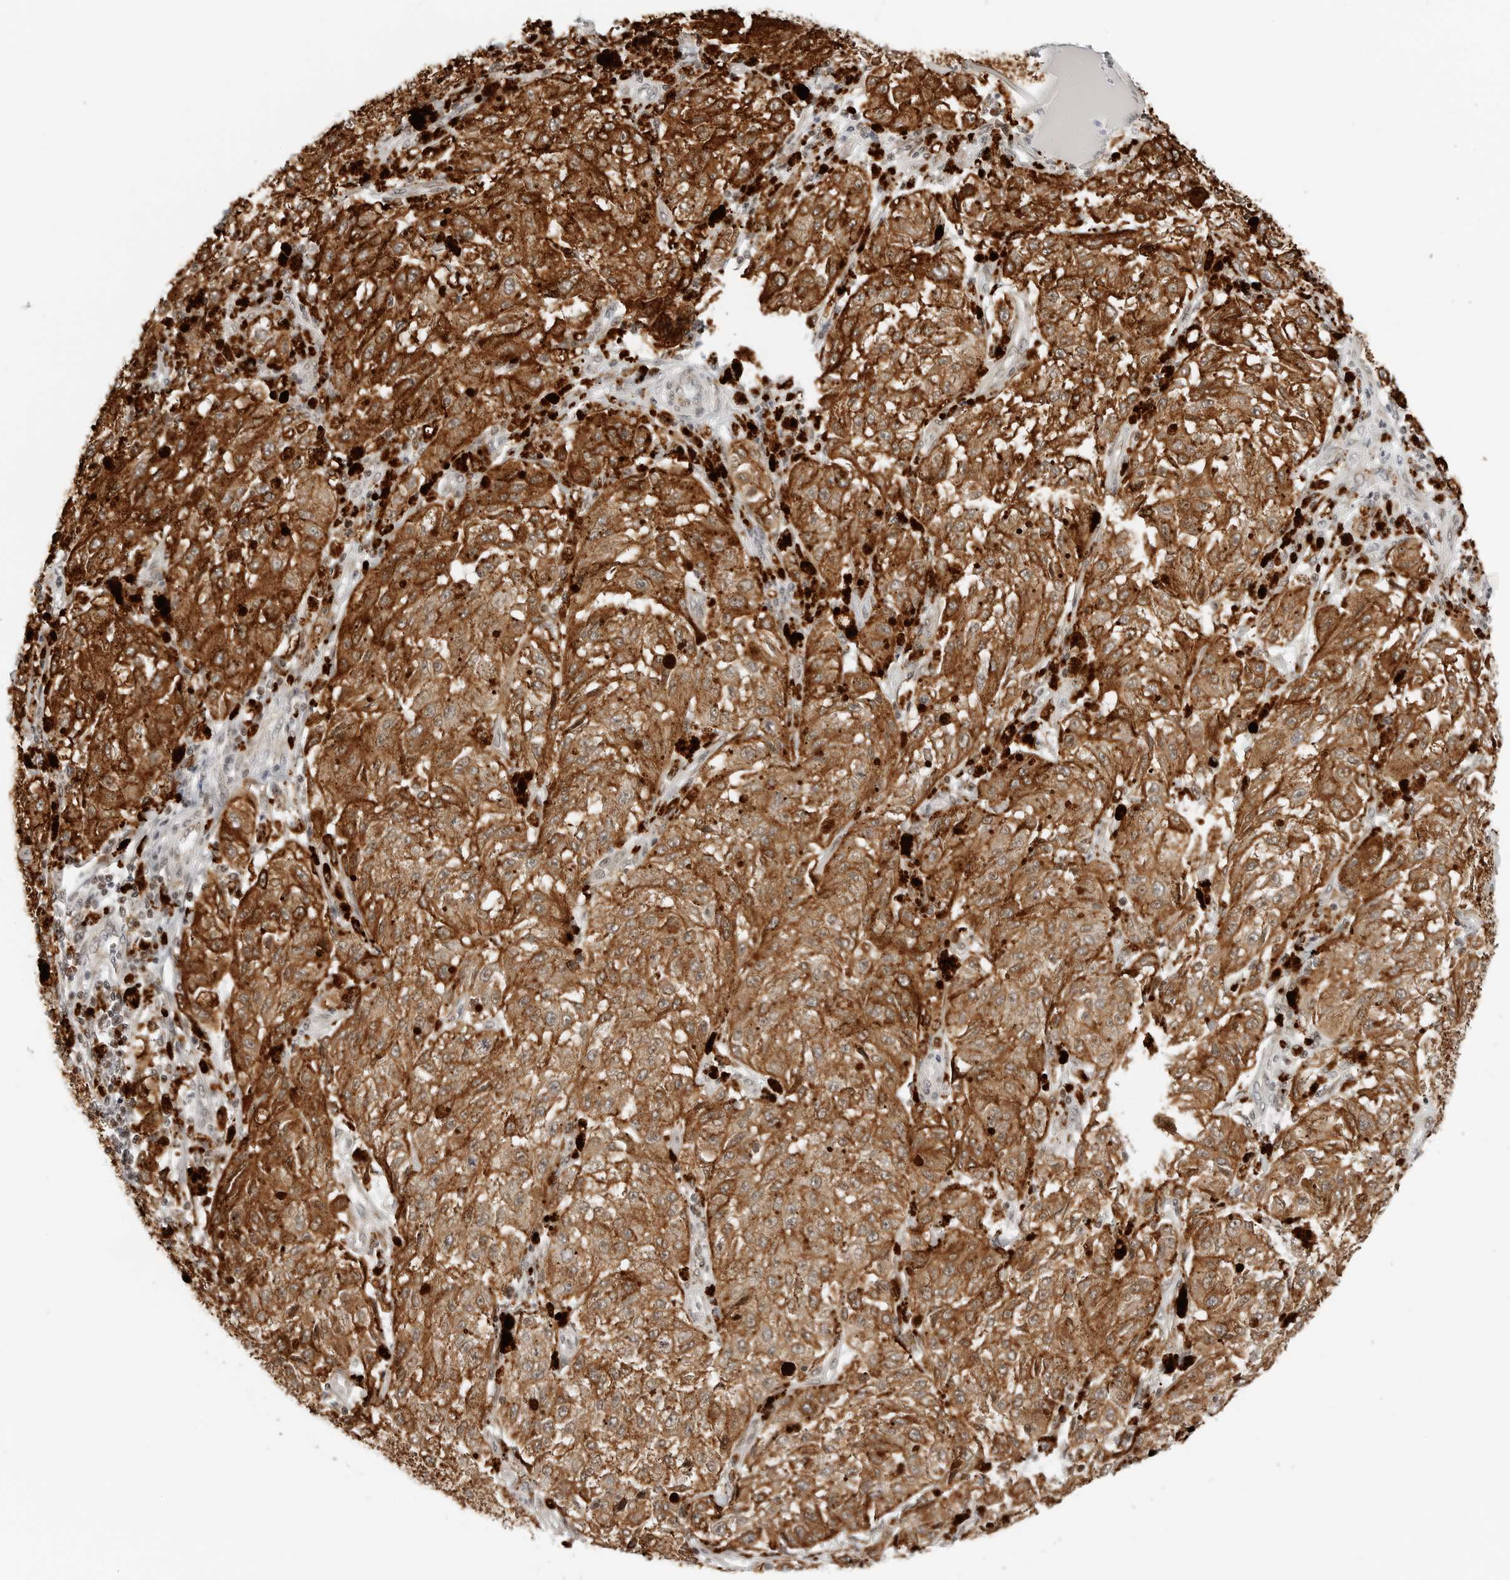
{"staining": {"intensity": "strong", "quantity": ">75%", "location": "cytoplasmic/membranous"}, "tissue": "melanoma", "cell_type": "Tumor cells", "image_type": "cancer", "snomed": [{"axis": "morphology", "description": "Malignant melanoma, NOS"}, {"axis": "topography", "description": "Skin"}], "caption": "IHC image of malignant melanoma stained for a protein (brown), which reveals high levels of strong cytoplasmic/membranous staining in about >75% of tumor cells.", "gene": "RIMKLA", "patient": {"sex": "female", "age": 64}}